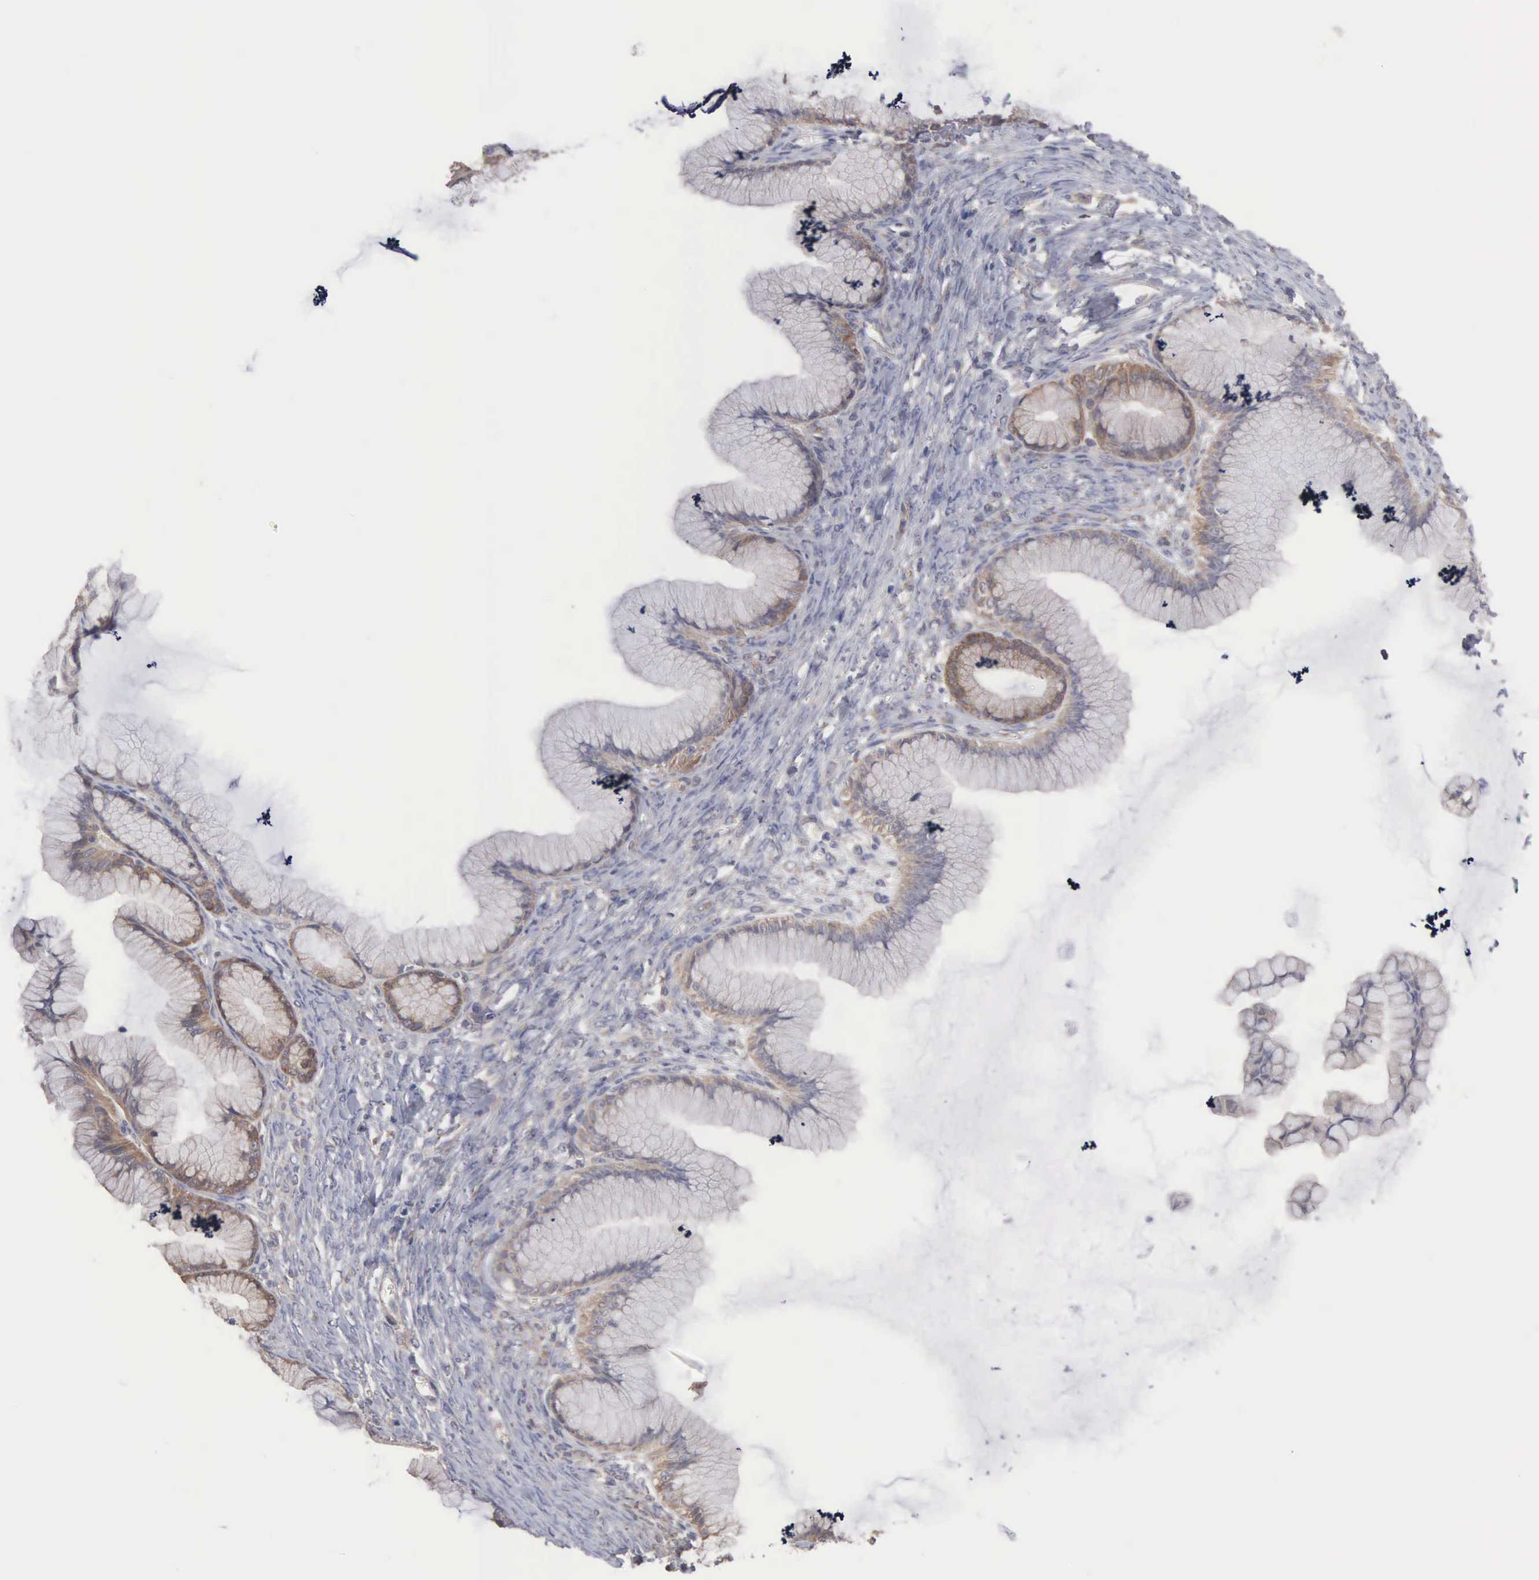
{"staining": {"intensity": "weak", "quantity": ">75%", "location": "cytoplasmic/membranous,nuclear"}, "tissue": "ovarian cancer", "cell_type": "Tumor cells", "image_type": "cancer", "snomed": [{"axis": "morphology", "description": "Cystadenocarcinoma, mucinous, NOS"}, {"axis": "topography", "description": "Ovary"}], "caption": "This micrograph reveals IHC staining of human ovarian cancer, with low weak cytoplasmic/membranous and nuclear expression in about >75% of tumor cells.", "gene": "MTHFD1", "patient": {"sex": "female", "age": 41}}